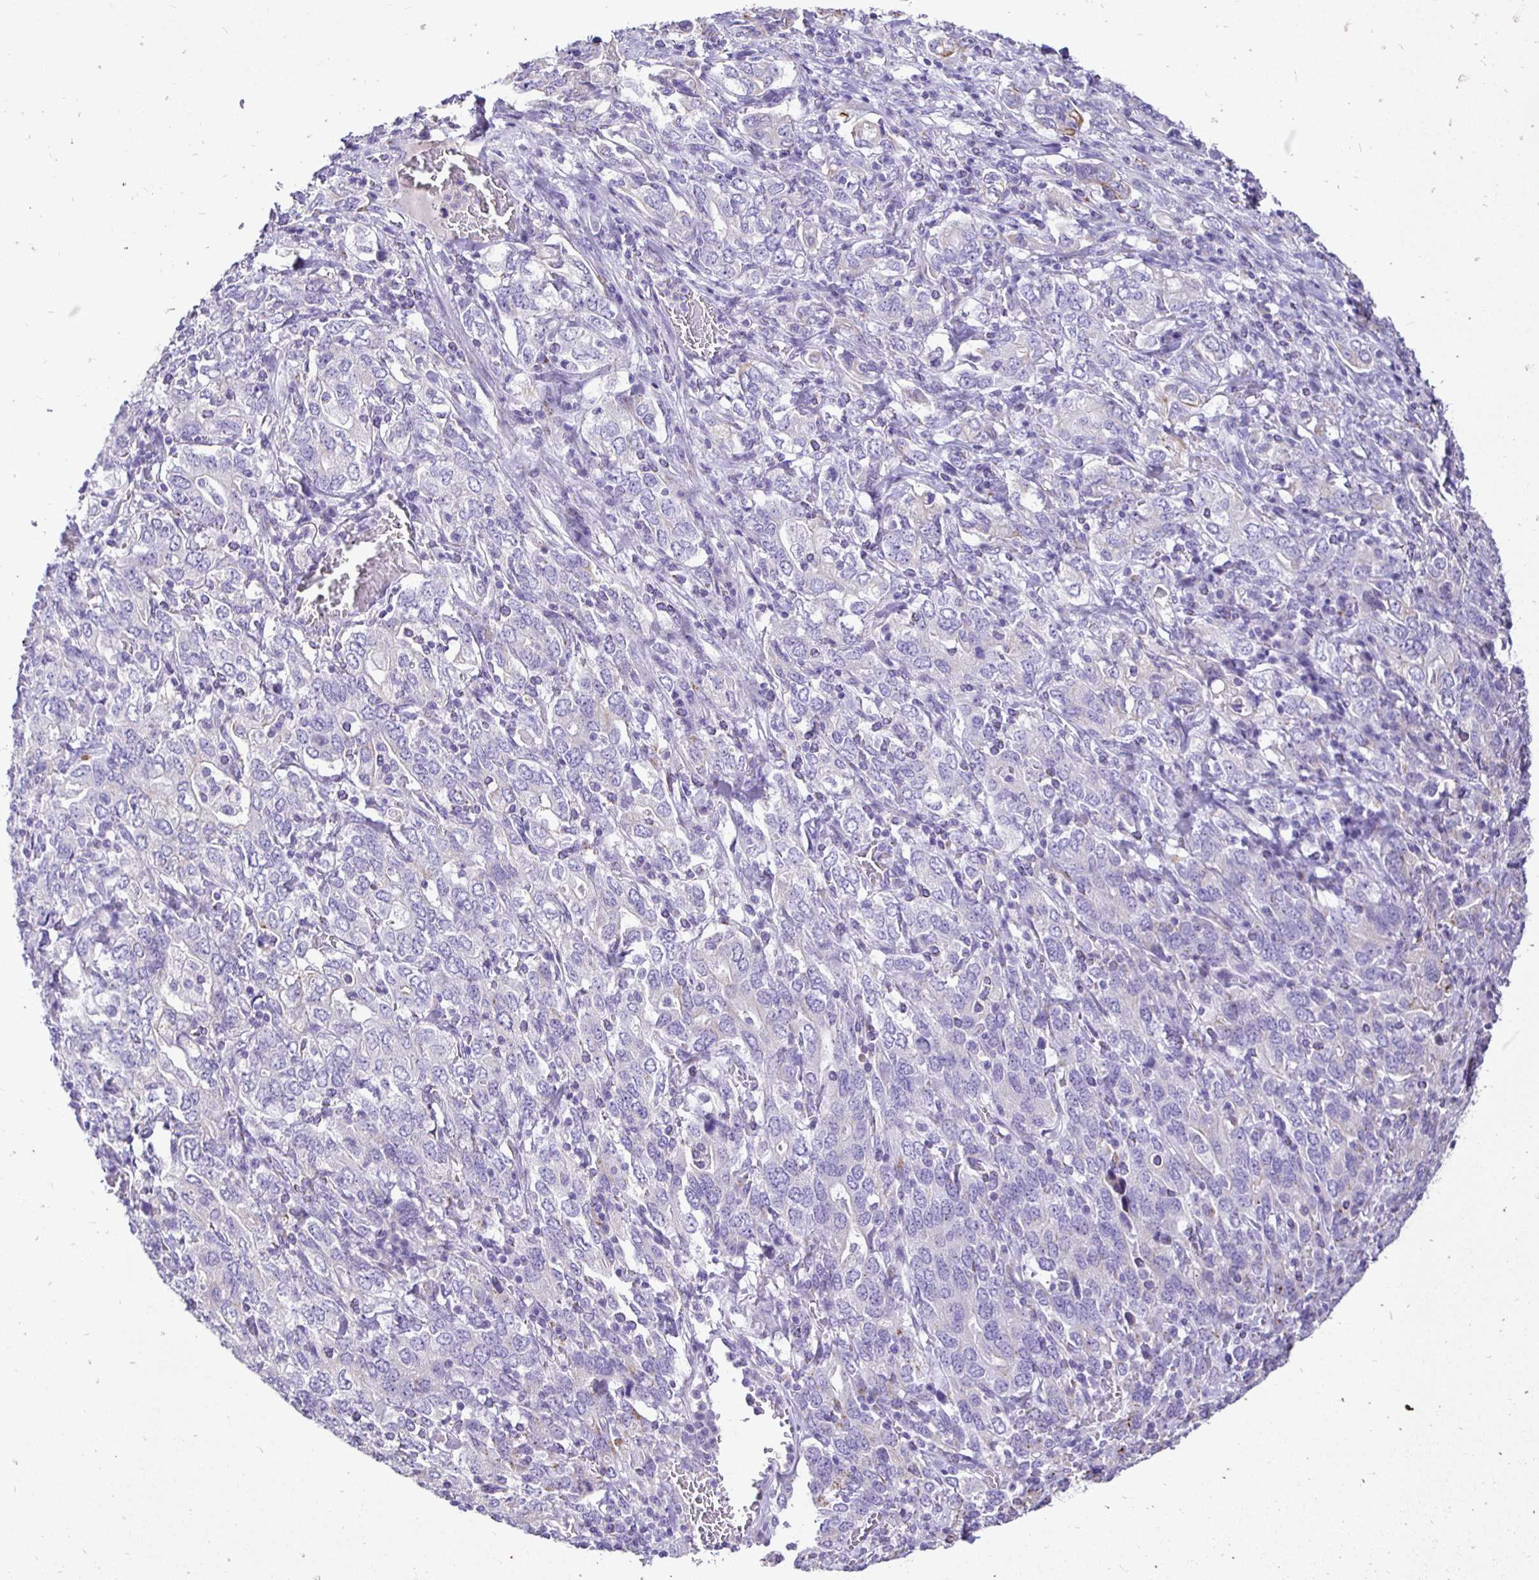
{"staining": {"intensity": "negative", "quantity": "none", "location": "none"}, "tissue": "stomach cancer", "cell_type": "Tumor cells", "image_type": "cancer", "snomed": [{"axis": "morphology", "description": "Adenocarcinoma, NOS"}, {"axis": "topography", "description": "Stomach, upper"}, {"axis": "topography", "description": "Stomach"}], "caption": "A histopathology image of human stomach adenocarcinoma is negative for staining in tumor cells.", "gene": "TAF1D", "patient": {"sex": "male", "age": 62}}